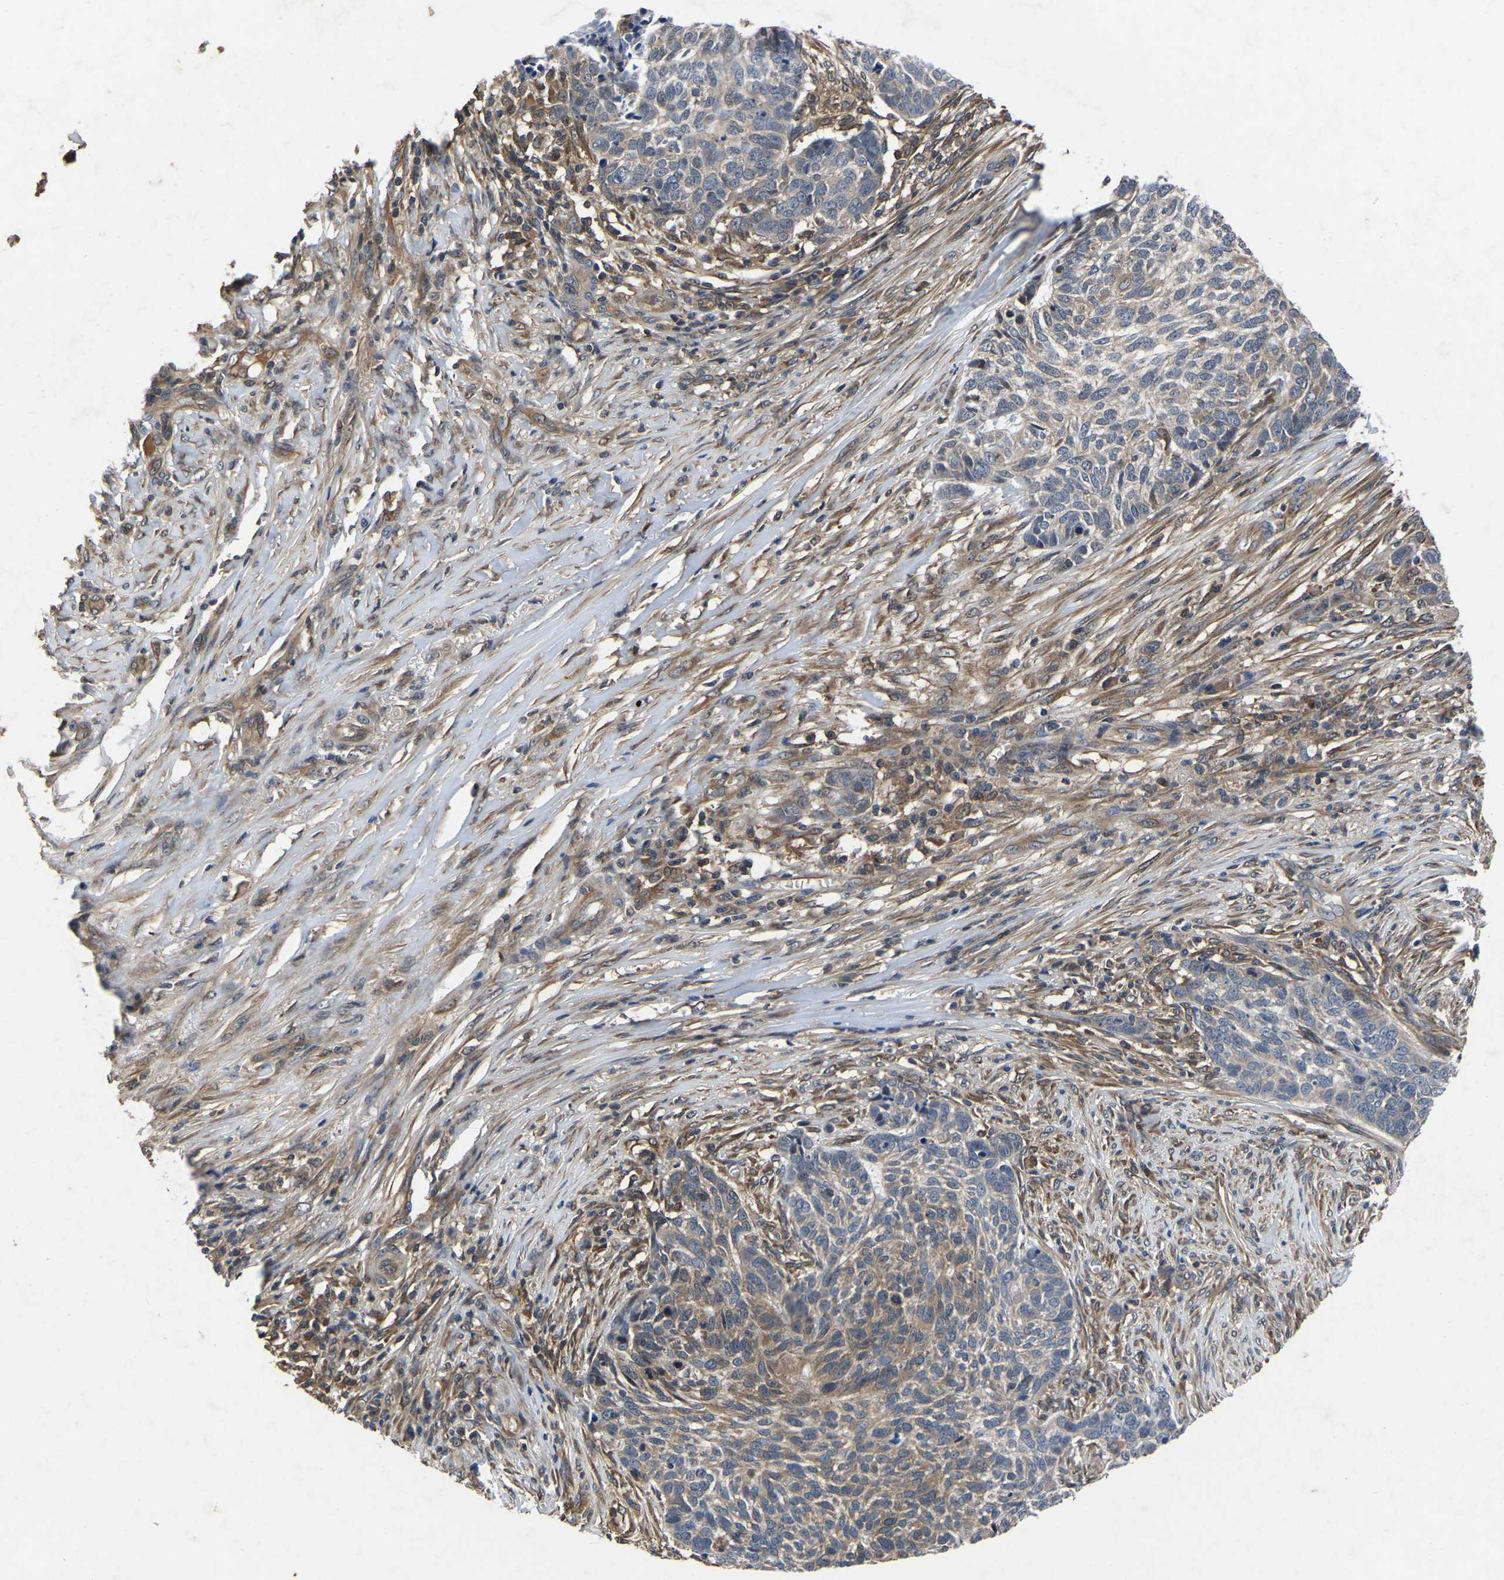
{"staining": {"intensity": "moderate", "quantity": "25%-75%", "location": "cytoplasmic/membranous"}, "tissue": "skin cancer", "cell_type": "Tumor cells", "image_type": "cancer", "snomed": [{"axis": "morphology", "description": "Basal cell carcinoma"}, {"axis": "topography", "description": "Skin"}], "caption": "Immunohistochemical staining of human skin basal cell carcinoma displays medium levels of moderate cytoplasmic/membranous expression in approximately 25%-75% of tumor cells. The staining was performed using DAB (3,3'-diaminobenzidine), with brown indicating positive protein expression. Nuclei are stained blue with hematoxylin.", "gene": "FGD5", "patient": {"sex": "male", "age": 85}}